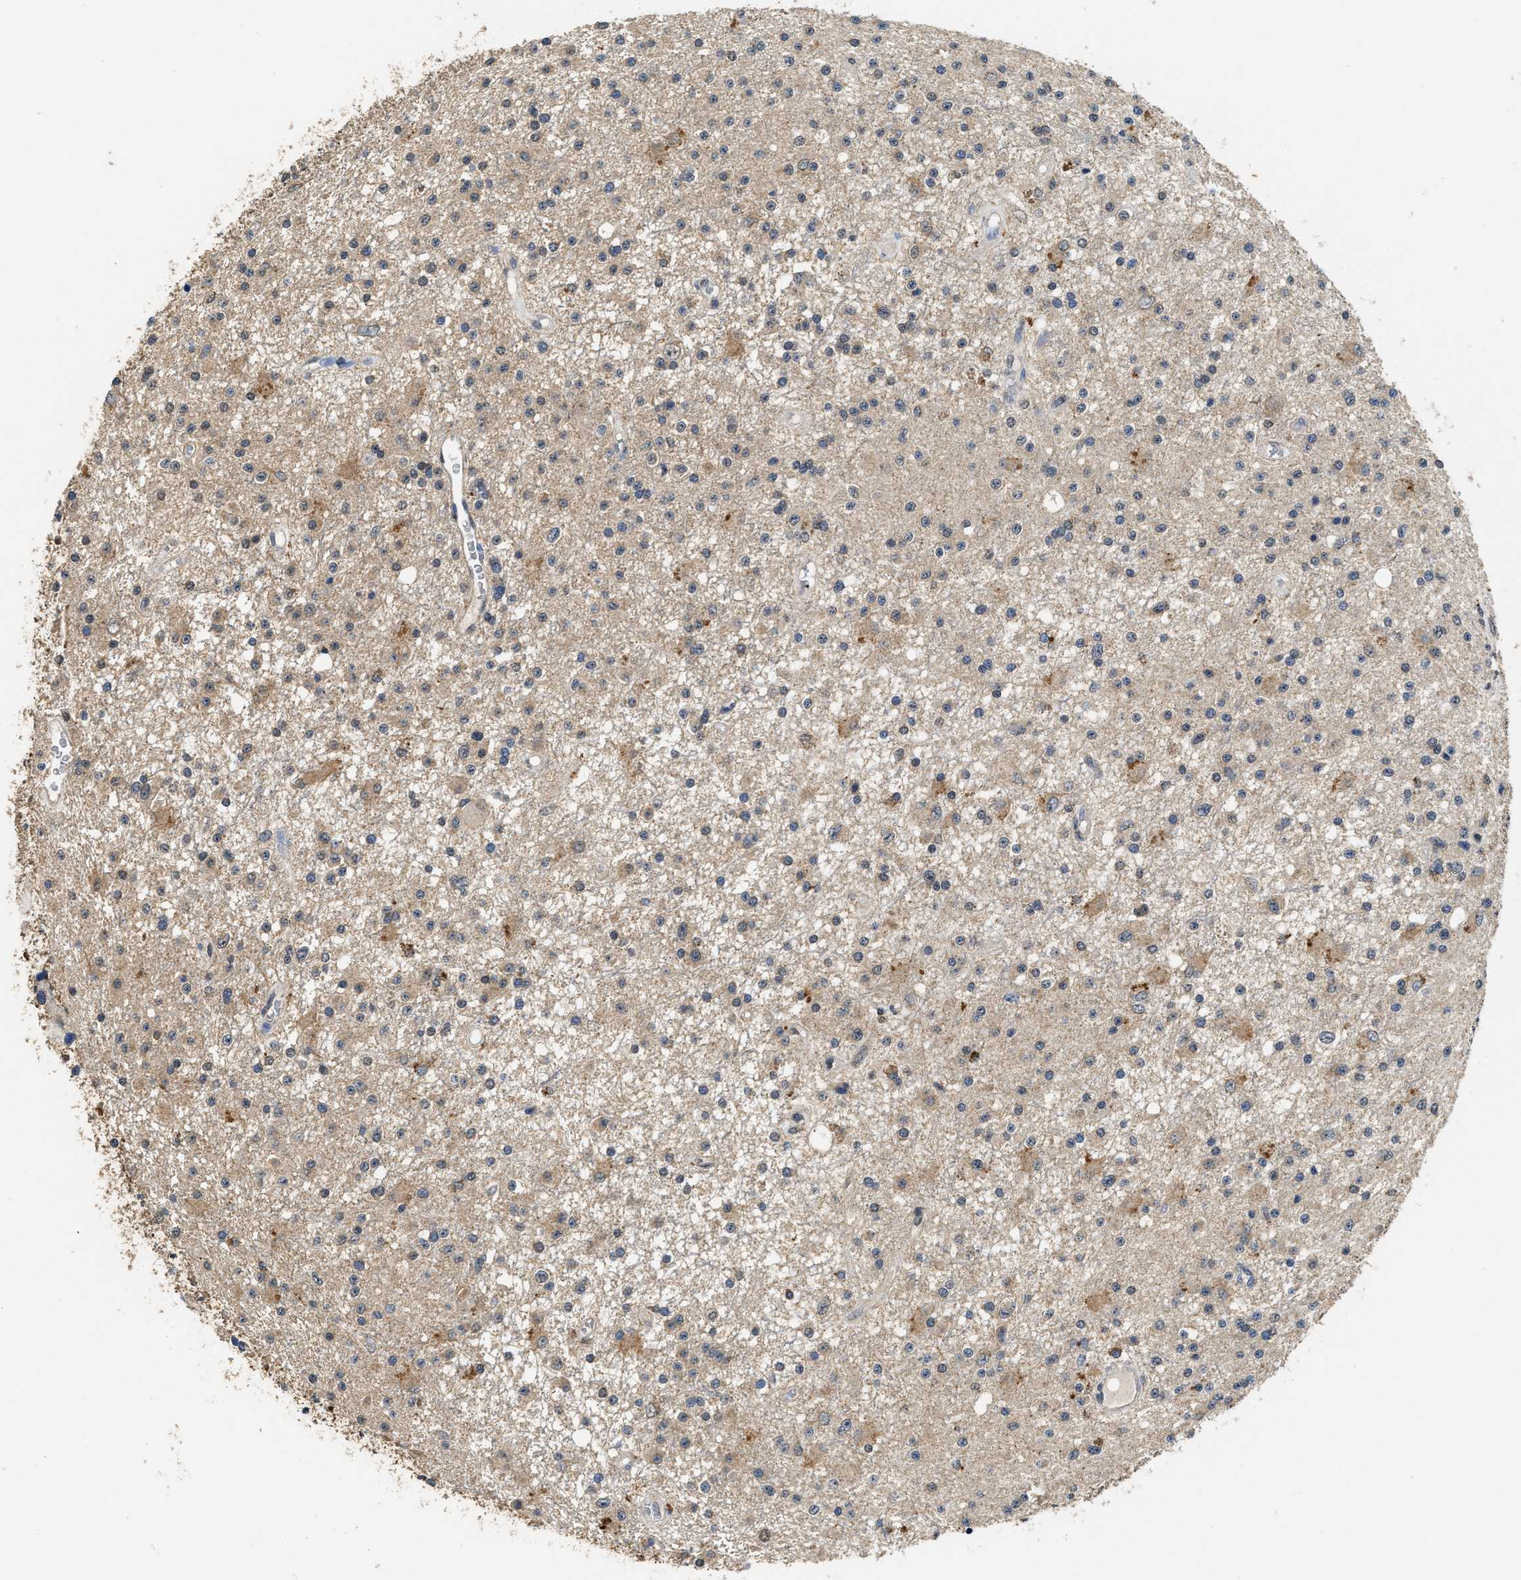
{"staining": {"intensity": "weak", "quantity": ">75%", "location": "cytoplasmic/membranous"}, "tissue": "glioma", "cell_type": "Tumor cells", "image_type": "cancer", "snomed": [{"axis": "morphology", "description": "Glioma, malignant, Low grade"}, {"axis": "topography", "description": "Brain"}], "caption": "Human malignant low-grade glioma stained for a protein (brown) displays weak cytoplasmic/membranous positive expression in about >75% of tumor cells.", "gene": "CTNNA1", "patient": {"sex": "male", "age": 58}}